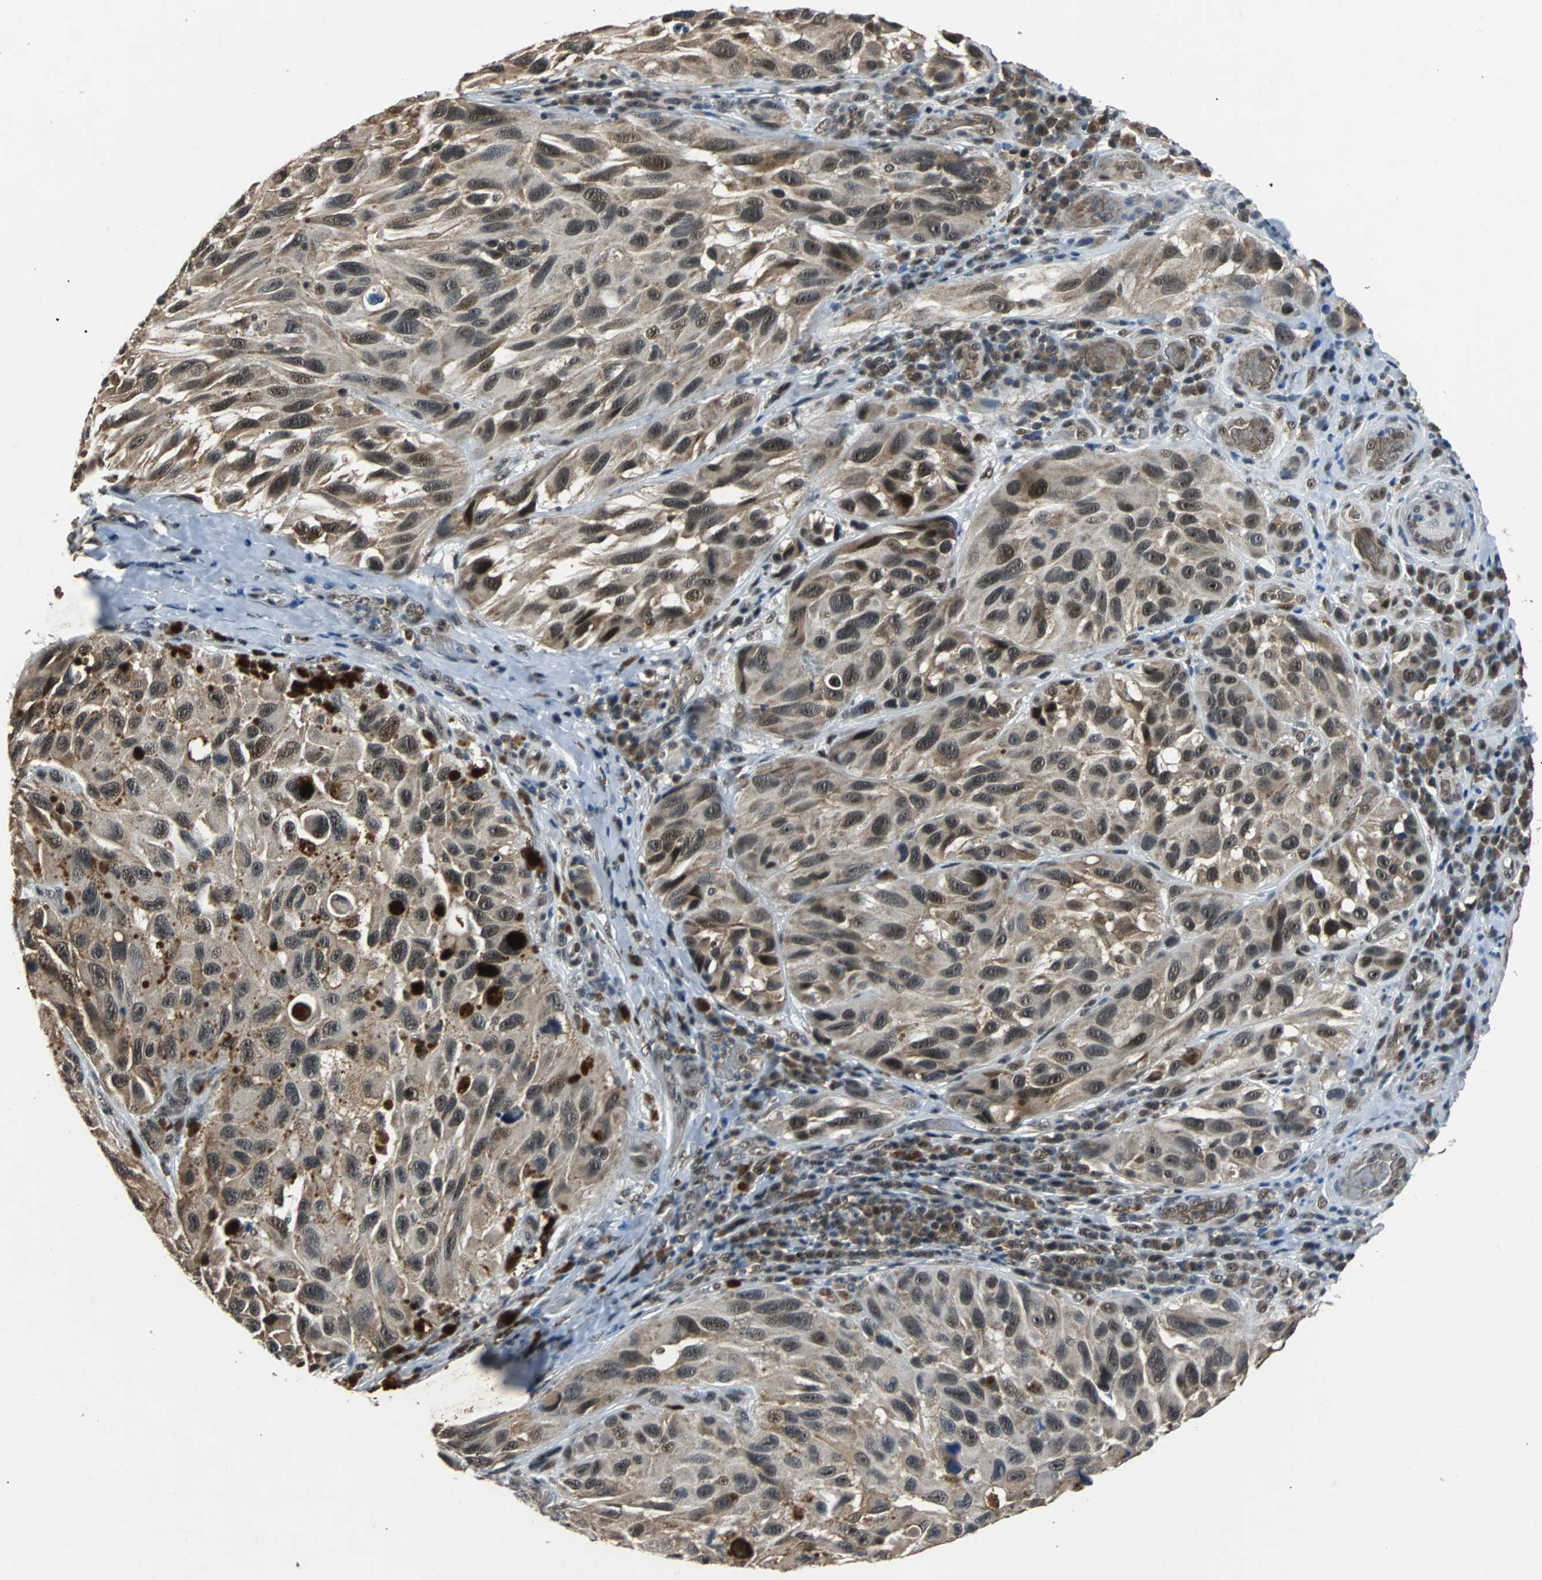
{"staining": {"intensity": "weak", "quantity": "25%-75%", "location": "cytoplasmic/membranous,nuclear"}, "tissue": "melanoma", "cell_type": "Tumor cells", "image_type": "cancer", "snomed": [{"axis": "morphology", "description": "Malignant melanoma, NOS"}, {"axis": "topography", "description": "Skin"}], "caption": "Protein staining of malignant melanoma tissue reveals weak cytoplasmic/membranous and nuclear expression in about 25%-75% of tumor cells. (DAB IHC with brightfield microscopy, high magnification).", "gene": "USP28", "patient": {"sex": "female", "age": 73}}